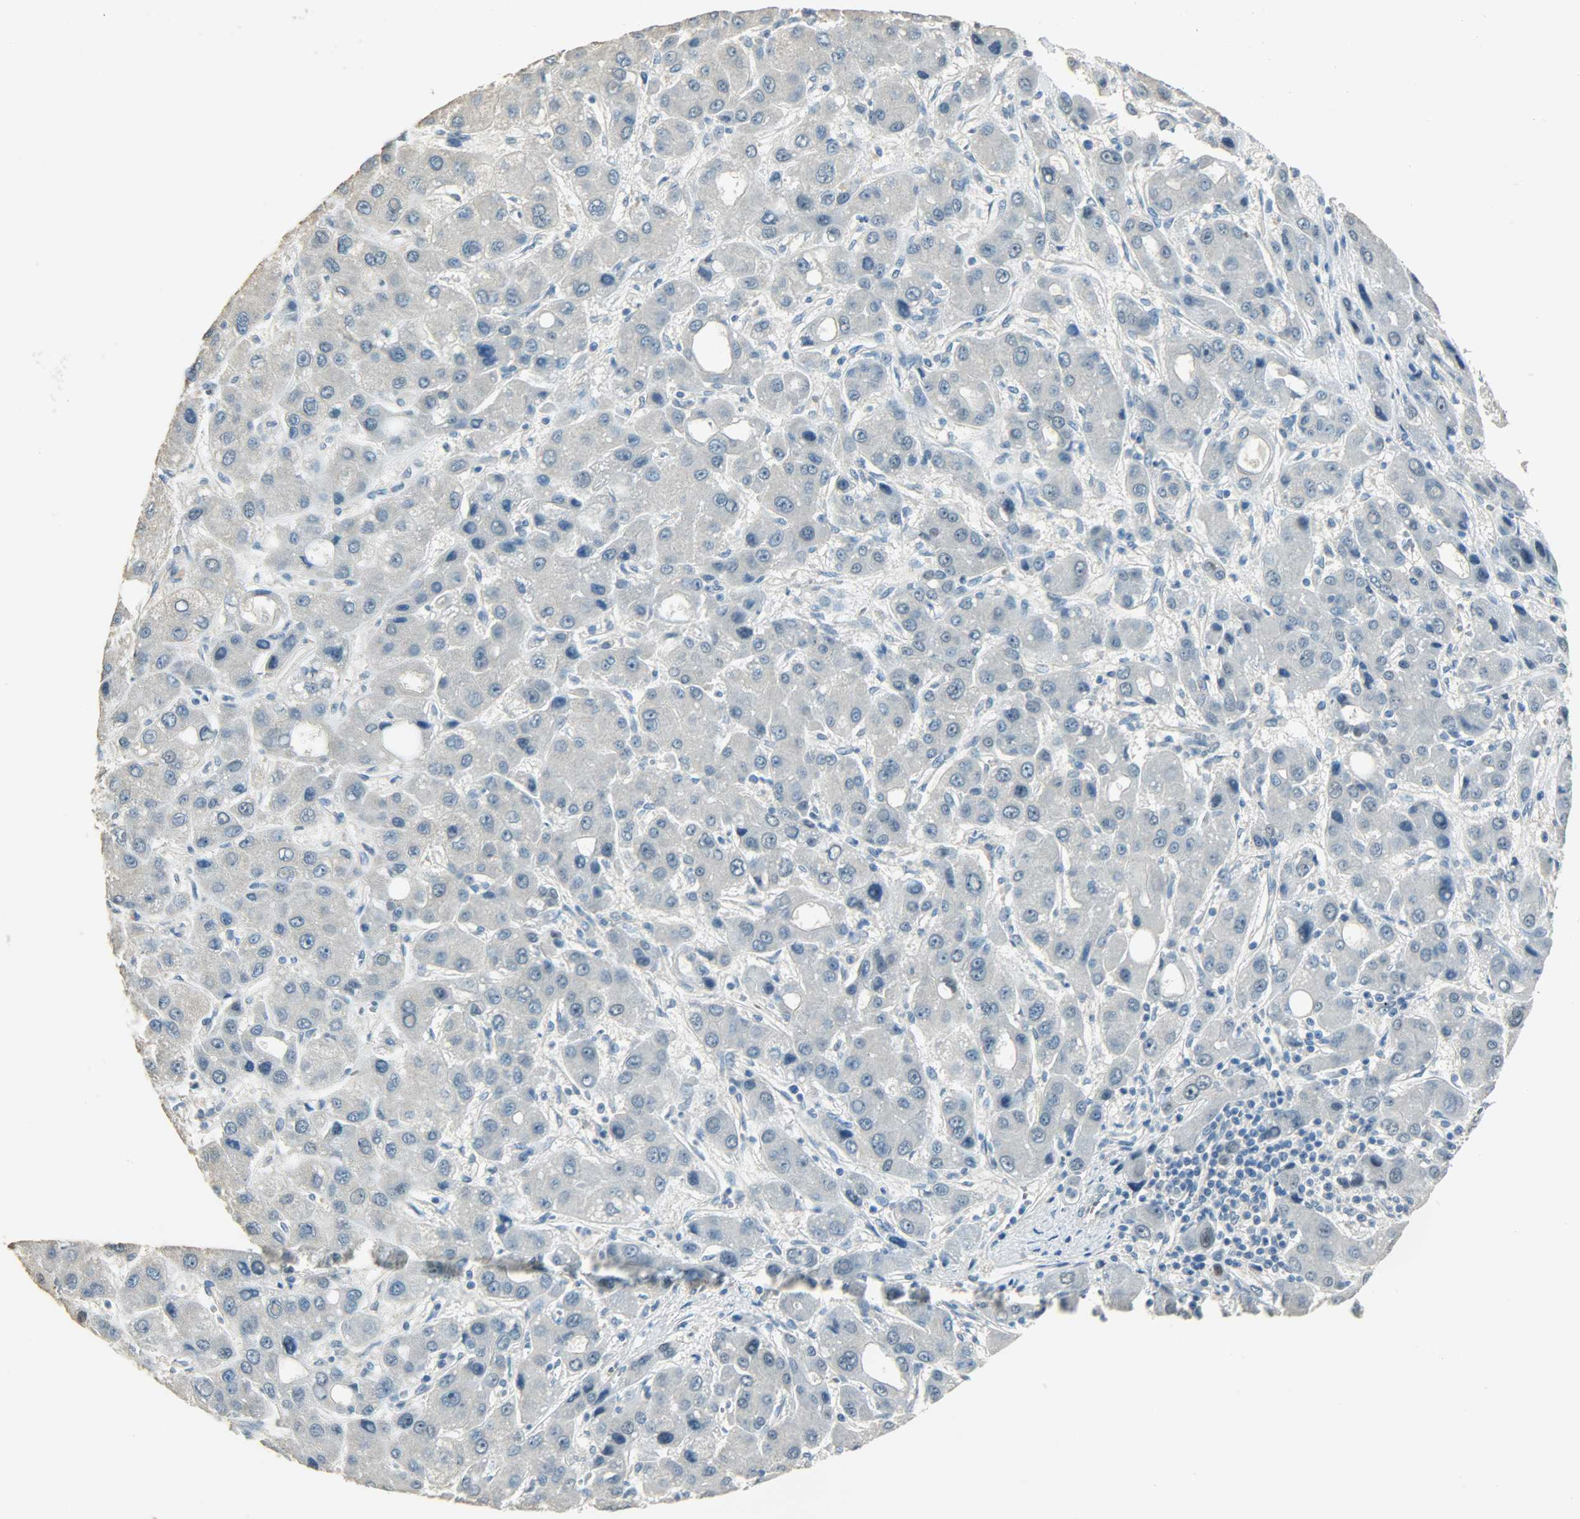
{"staining": {"intensity": "negative", "quantity": "none", "location": "none"}, "tissue": "liver cancer", "cell_type": "Tumor cells", "image_type": "cancer", "snomed": [{"axis": "morphology", "description": "Carcinoma, Hepatocellular, NOS"}, {"axis": "topography", "description": "Liver"}], "caption": "Micrograph shows no significant protein expression in tumor cells of liver cancer.", "gene": "PRMT5", "patient": {"sex": "male", "age": 55}}